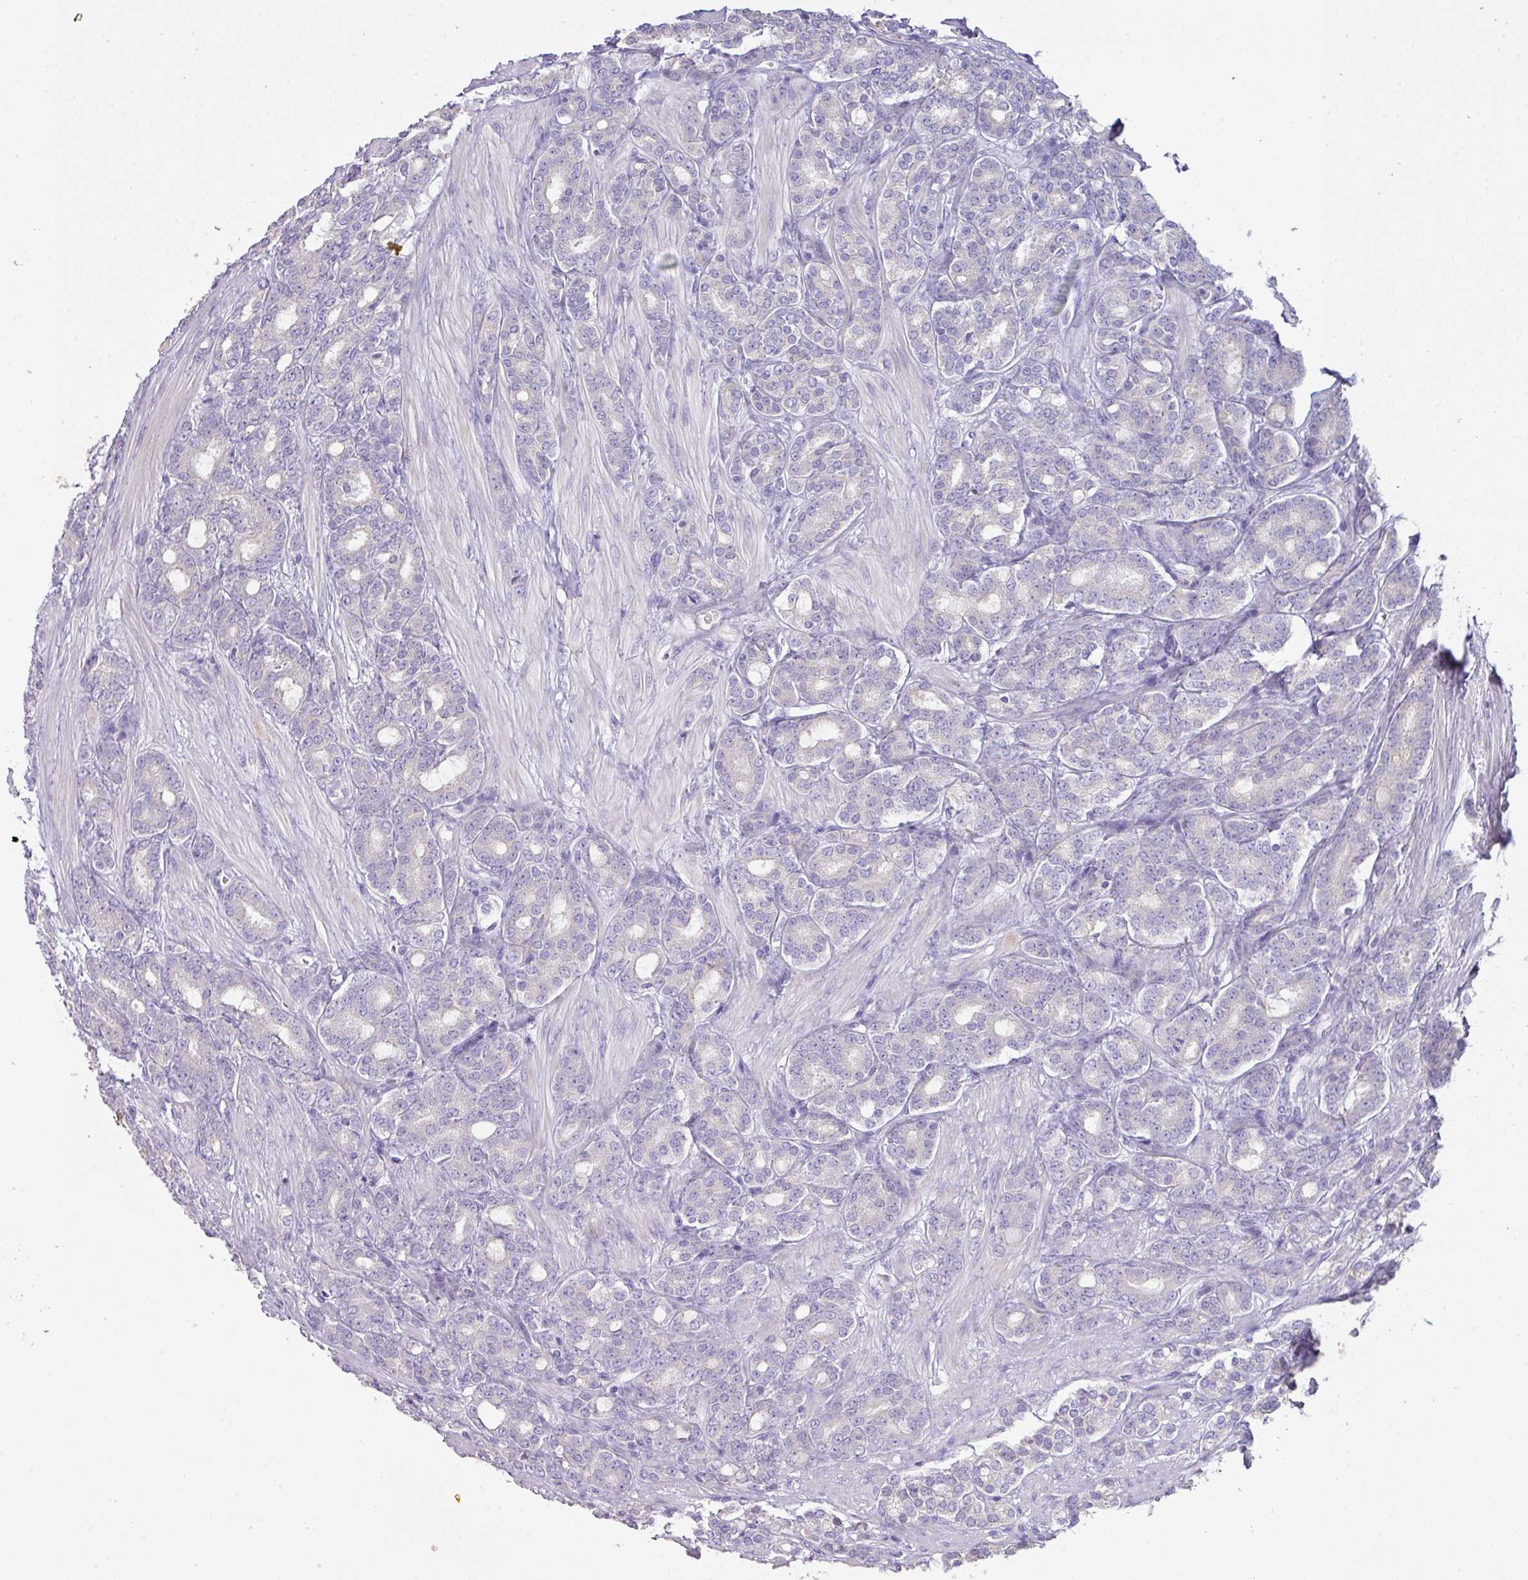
{"staining": {"intensity": "negative", "quantity": "none", "location": "none"}, "tissue": "prostate cancer", "cell_type": "Tumor cells", "image_type": "cancer", "snomed": [{"axis": "morphology", "description": "Adenocarcinoma, High grade"}, {"axis": "topography", "description": "Prostate"}], "caption": "Human prostate cancer (high-grade adenocarcinoma) stained for a protein using IHC displays no expression in tumor cells.", "gene": "OR6C6", "patient": {"sex": "male", "age": 62}}